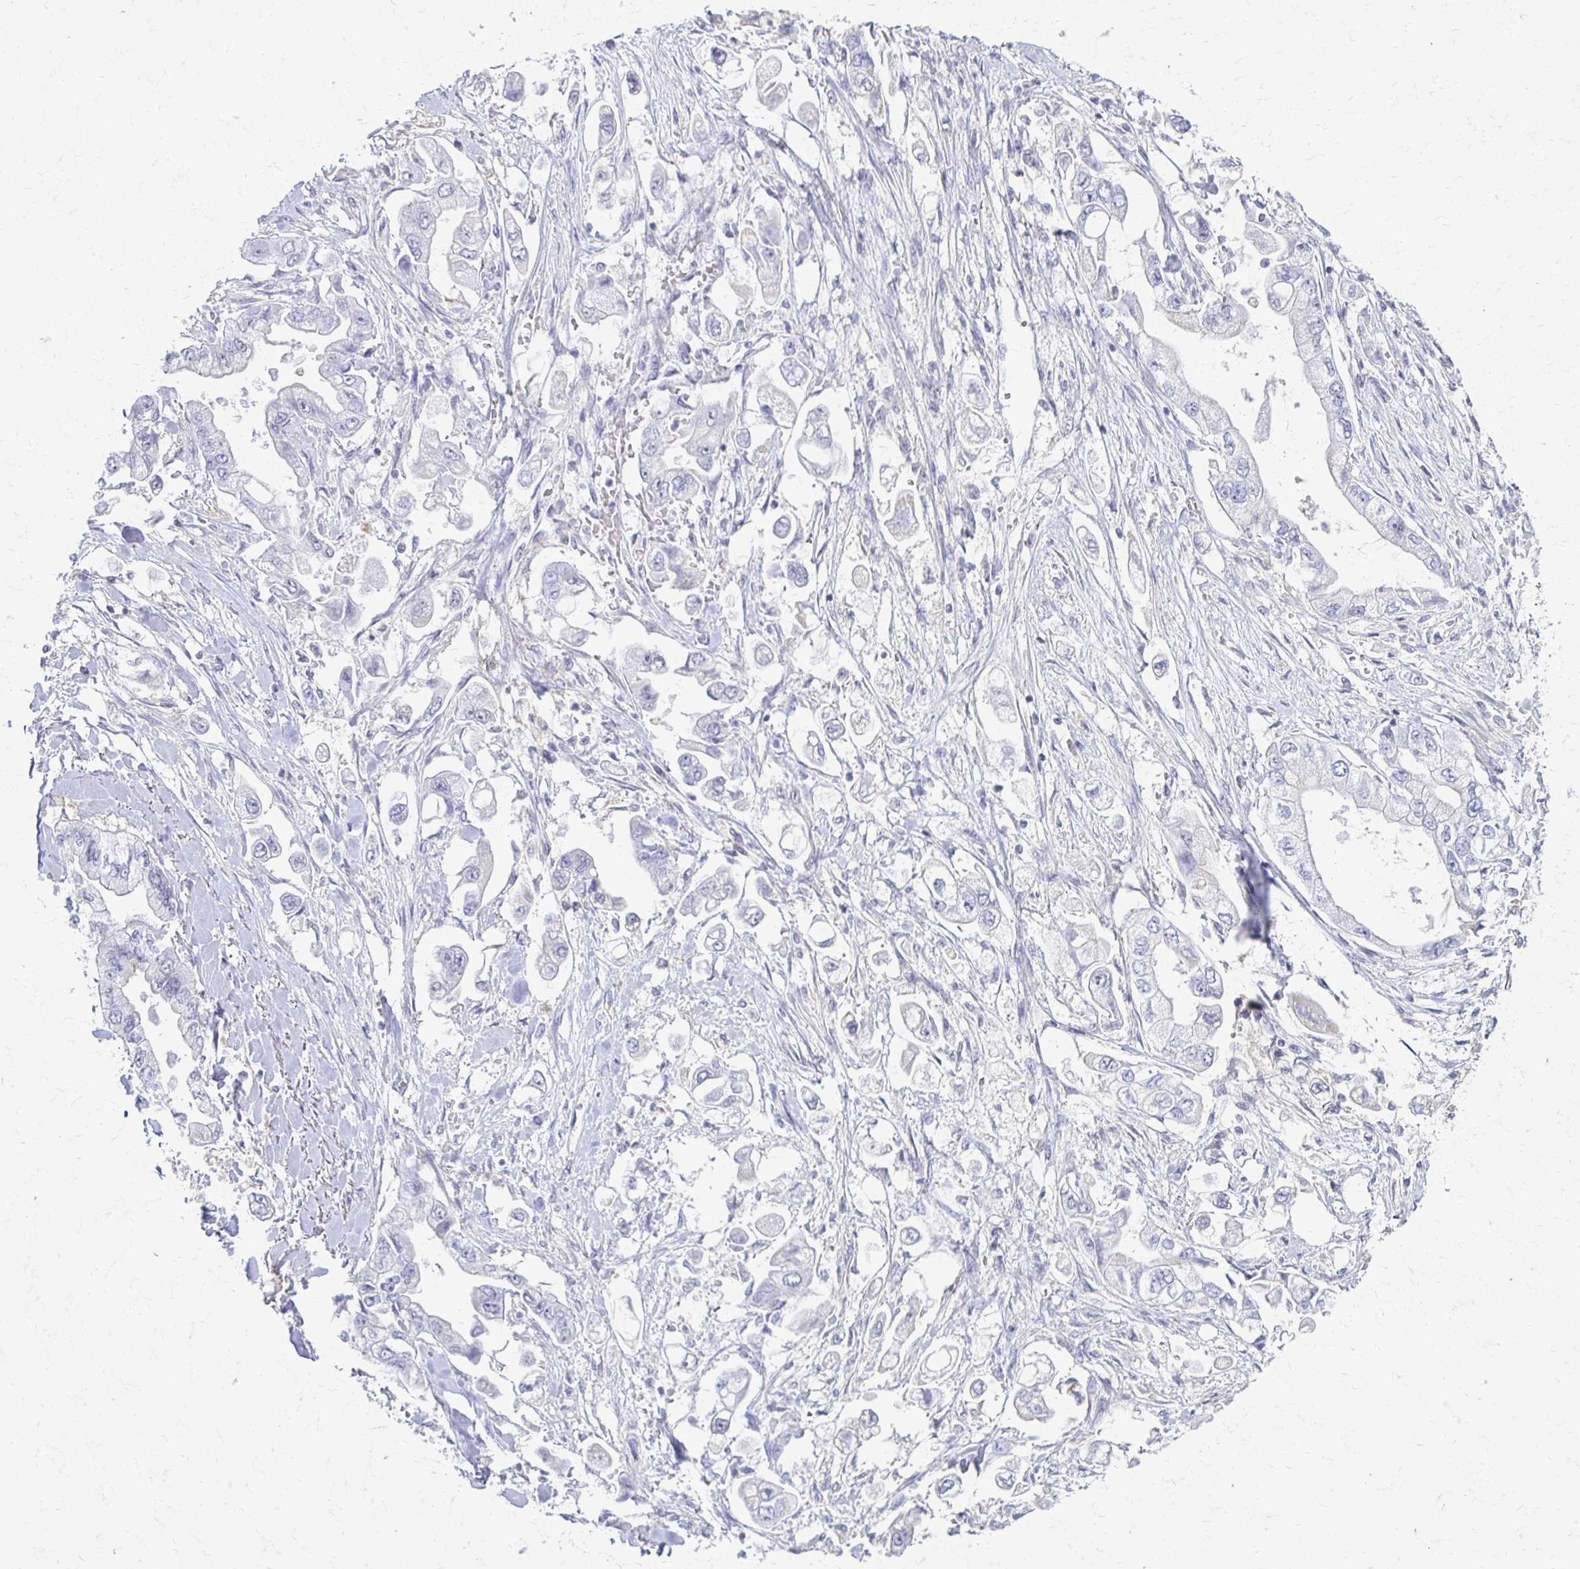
{"staining": {"intensity": "negative", "quantity": "none", "location": "none"}, "tissue": "stomach cancer", "cell_type": "Tumor cells", "image_type": "cancer", "snomed": [{"axis": "morphology", "description": "Adenocarcinoma, NOS"}, {"axis": "topography", "description": "Stomach"}], "caption": "This is an immunohistochemistry (IHC) photomicrograph of human stomach adenocarcinoma. There is no staining in tumor cells.", "gene": "FCGR2B", "patient": {"sex": "male", "age": 62}}